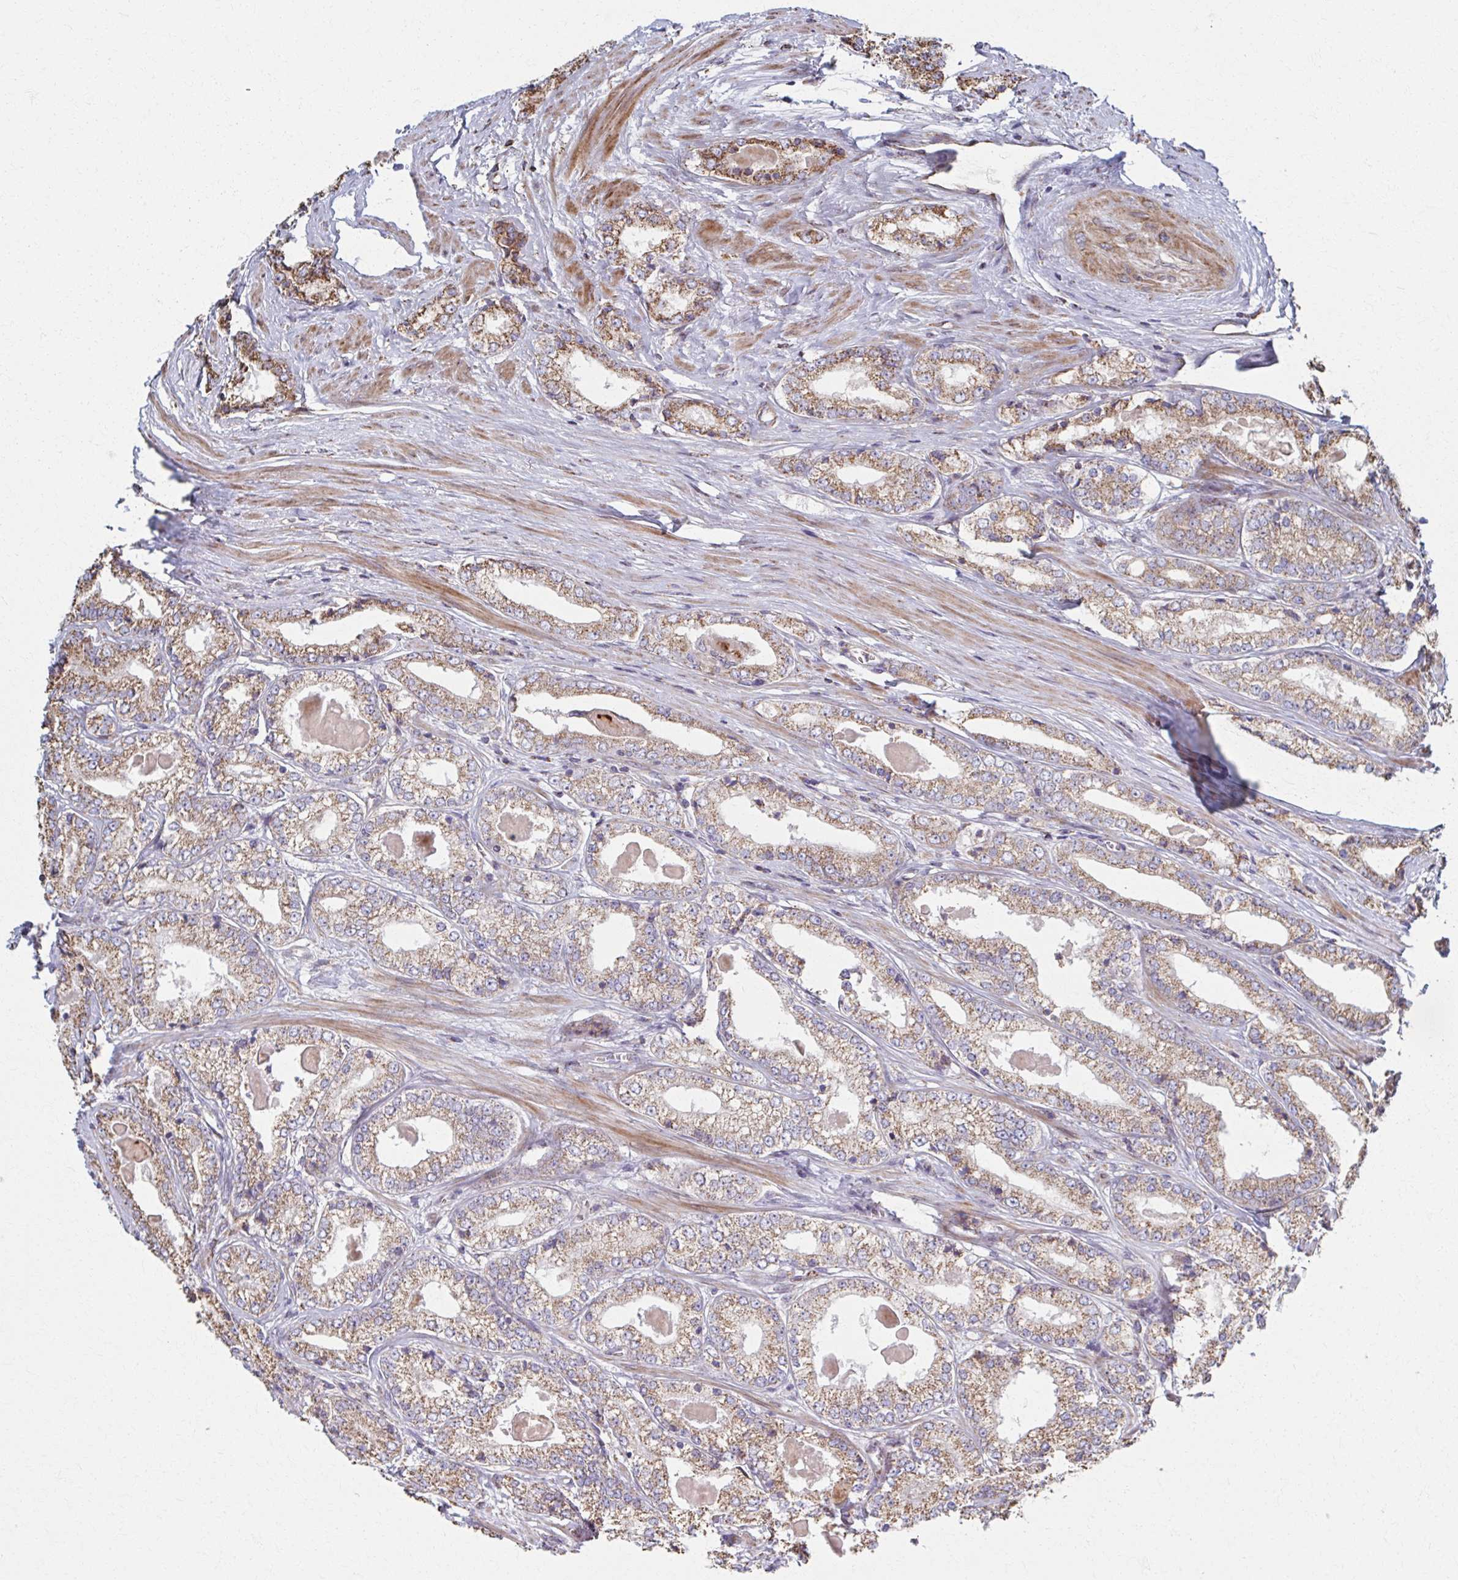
{"staining": {"intensity": "moderate", "quantity": ">75%", "location": "cytoplasmic/membranous"}, "tissue": "prostate cancer", "cell_type": "Tumor cells", "image_type": "cancer", "snomed": [{"axis": "morphology", "description": "Adenocarcinoma, NOS"}, {"axis": "morphology", "description": "Adenocarcinoma, Low grade"}, {"axis": "topography", "description": "Prostate"}], "caption": "Immunohistochemistry micrograph of neoplastic tissue: human prostate cancer (low-grade adenocarcinoma) stained using immunohistochemistry (IHC) displays medium levels of moderate protein expression localized specifically in the cytoplasmic/membranous of tumor cells, appearing as a cytoplasmic/membranous brown color.", "gene": "SAT1", "patient": {"sex": "male", "age": 68}}